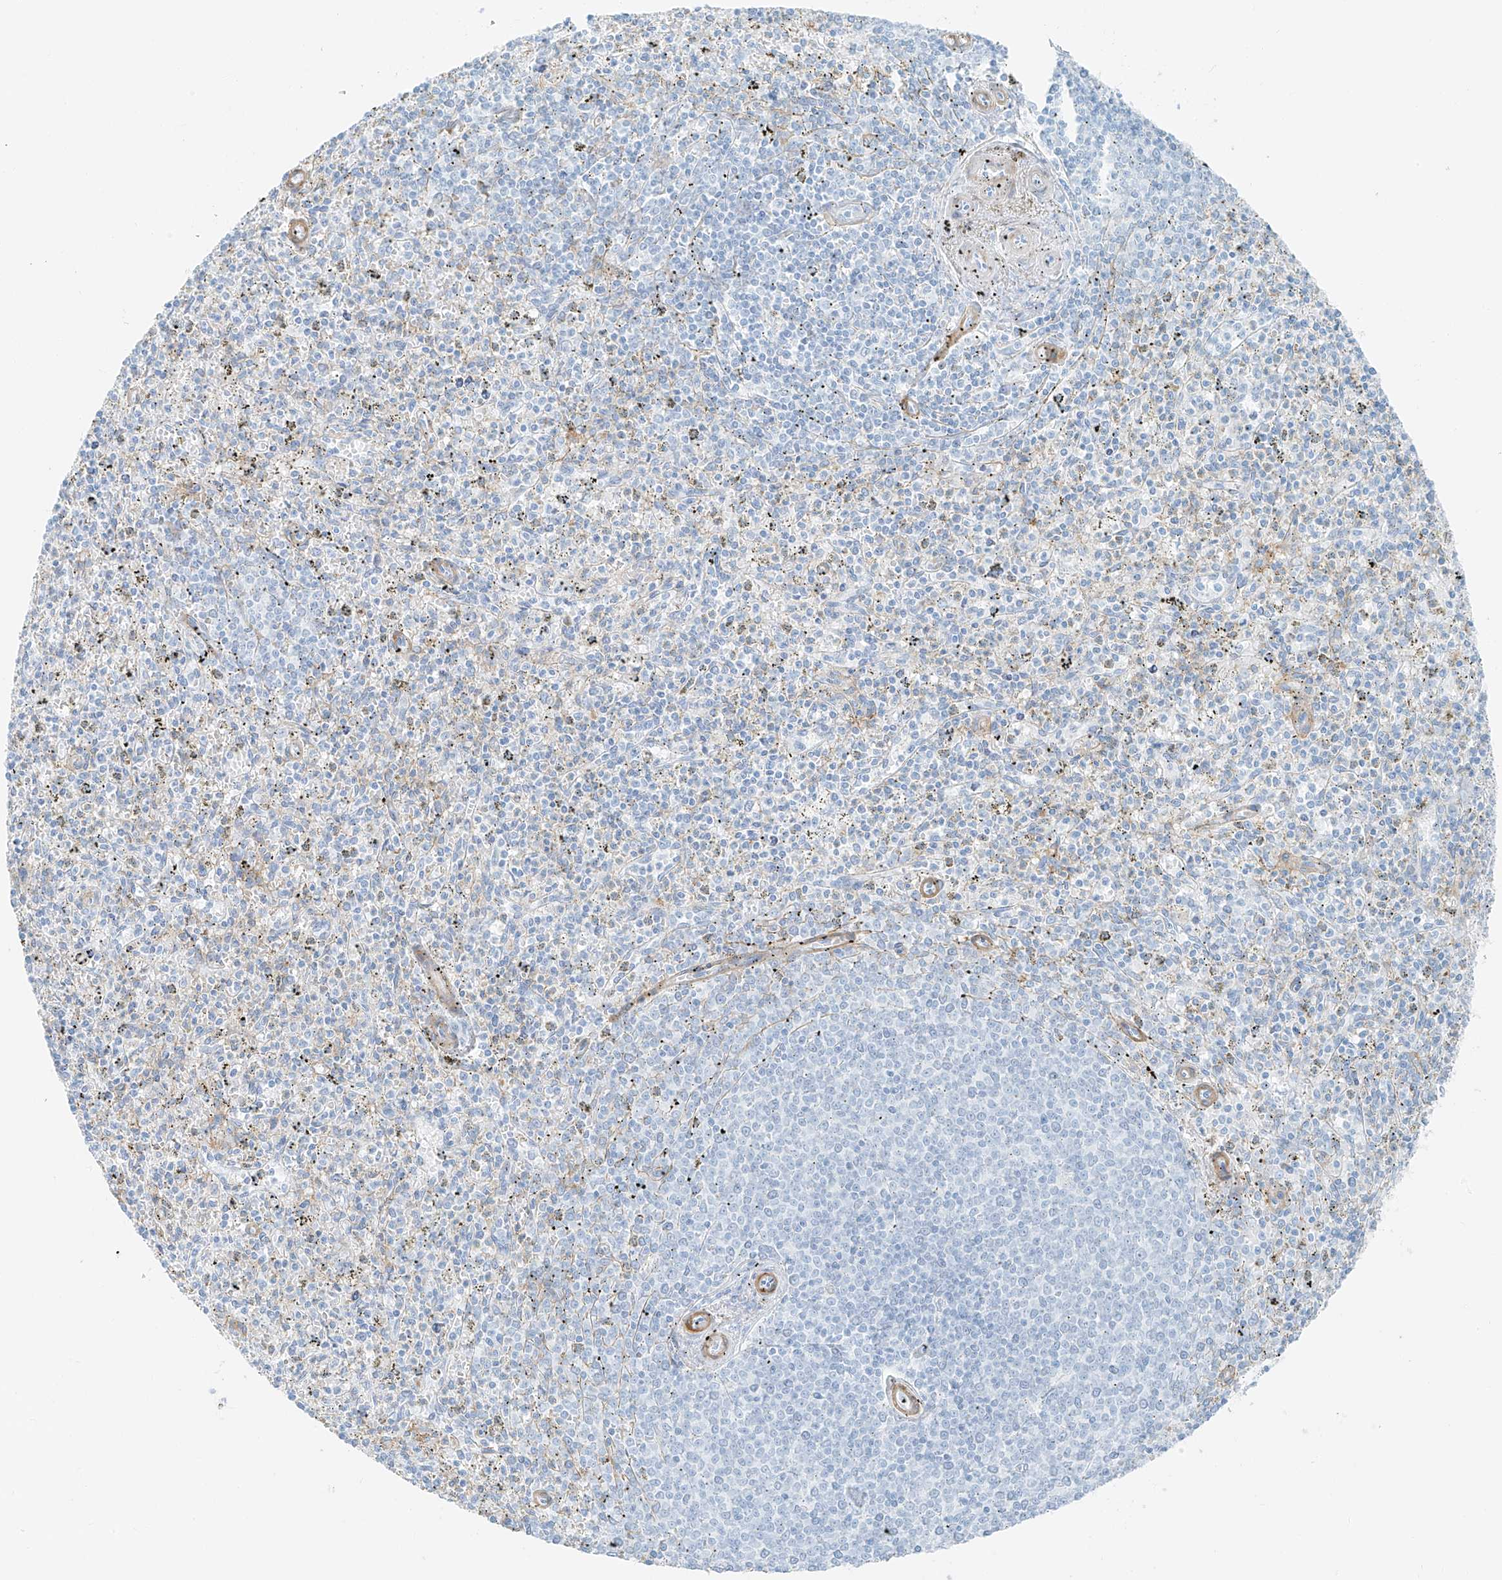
{"staining": {"intensity": "negative", "quantity": "none", "location": "none"}, "tissue": "spleen", "cell_type": "Cells in red pulp", "image_type": "normal", "snomed": [{"axis": "morphology", "description": "Normal tissue, NOS"}, {"axis": "topography", "description": "Spleen"}], "caption": "Immunohistochemistry (IHC) of unremarkable human spleen displays no staining in cells in red pulp.", "gene": "SMCP", "patient": {"sex": "male", "age": 72}}